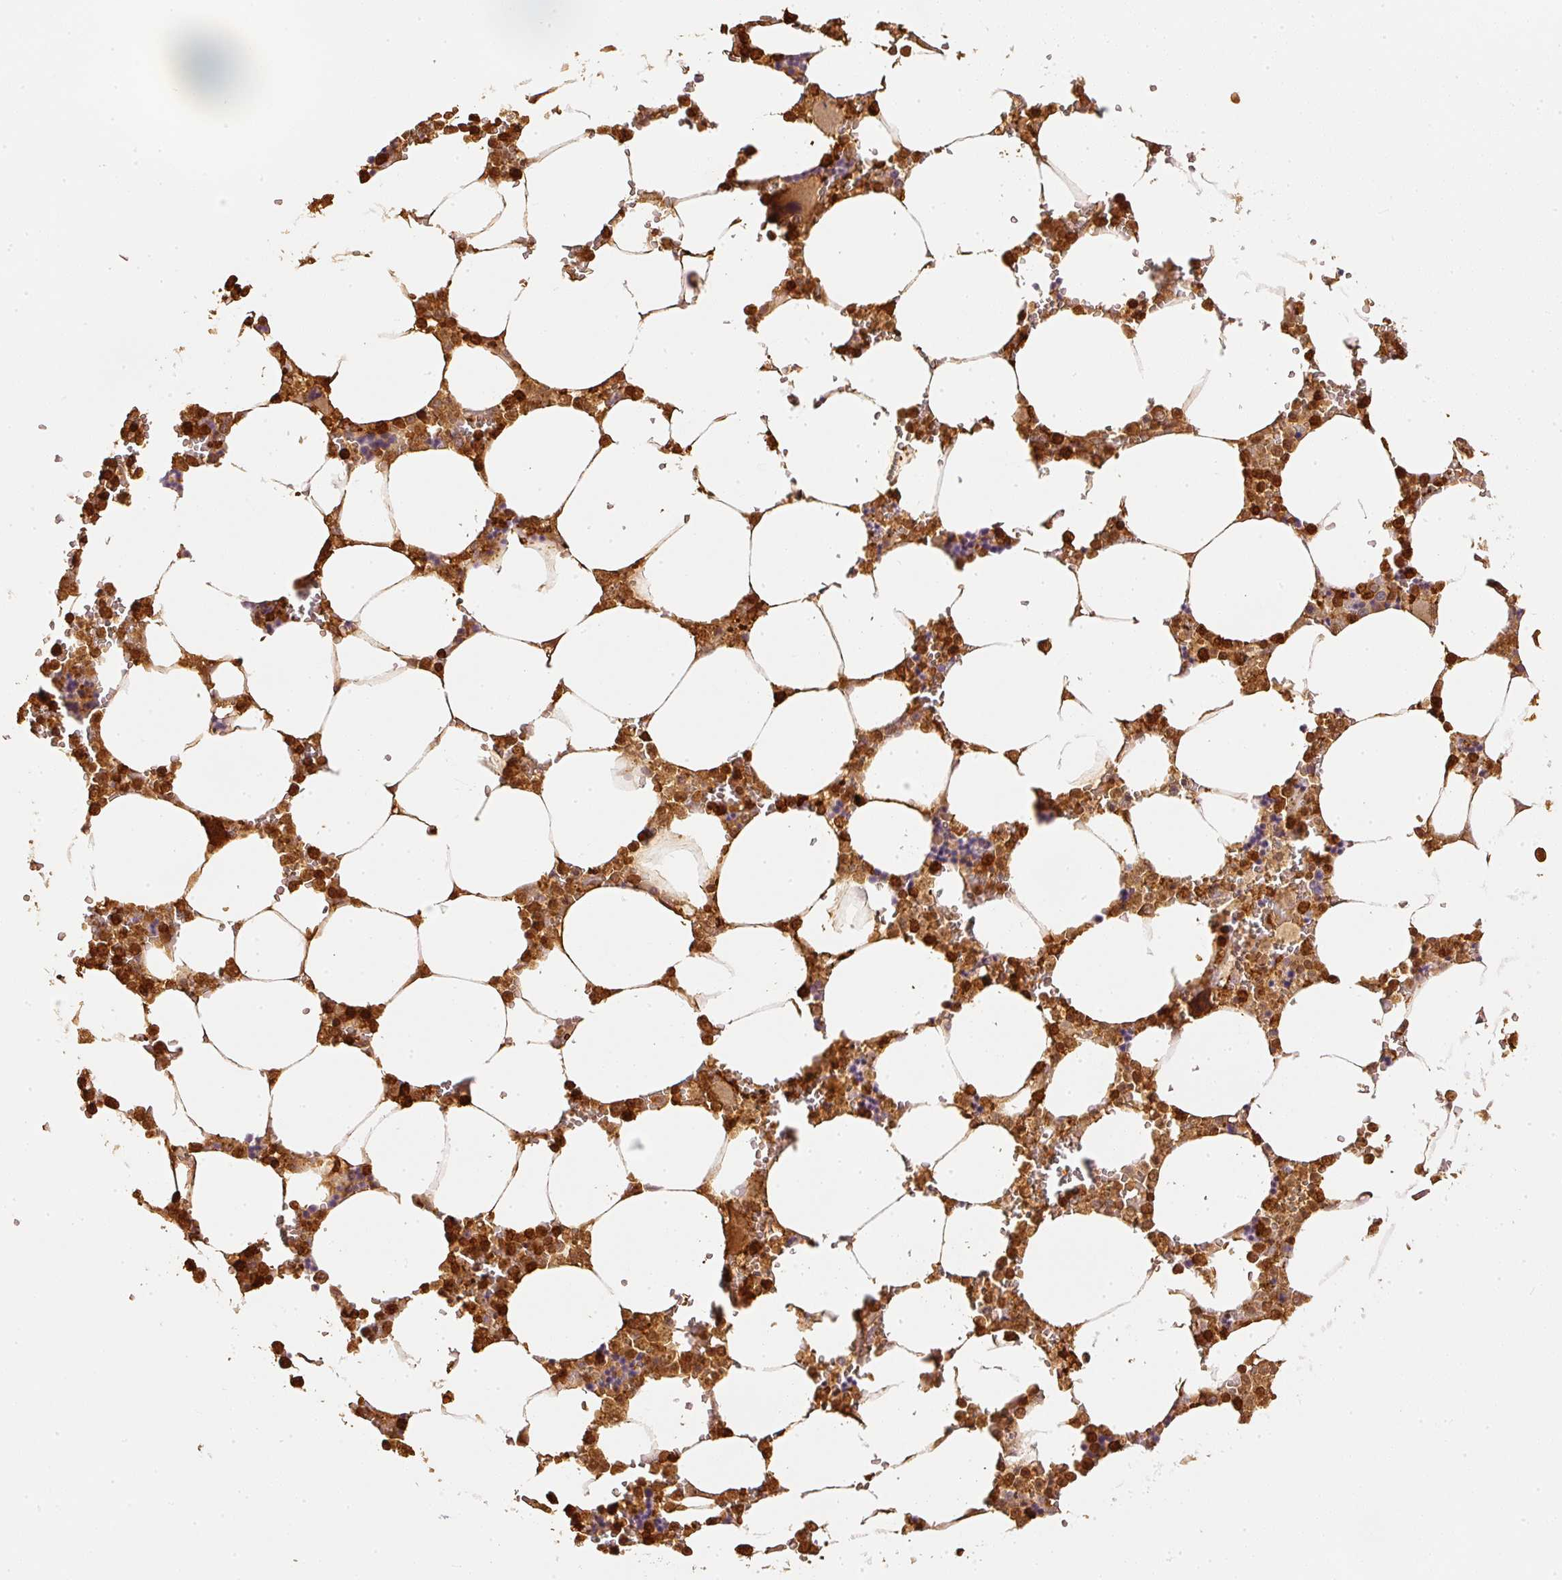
{"staining": {"intensity": "strong", "quantity": ">75%", "location": "cytoplasmic/membranous,nuclear"}, "tissue": "bone marrow", "cell_type": "Hematopoietic cells", "image_type": "normal", "snomed": [{"axis": "morphology", "description": "Normal tissue, NOS"}, {"axis": "topography", "description": "Bone marrow"}], "caption": "IHC of normal human bone marrow reveals high levels of strong cytoplasmic/membranous,nuclear expression in approximately >75% of hematopoietic cells. (IHC, brightfield microscopy, high magnification).", "gene": "PFN1", "patient": {"sex": "male", "age": 64}}